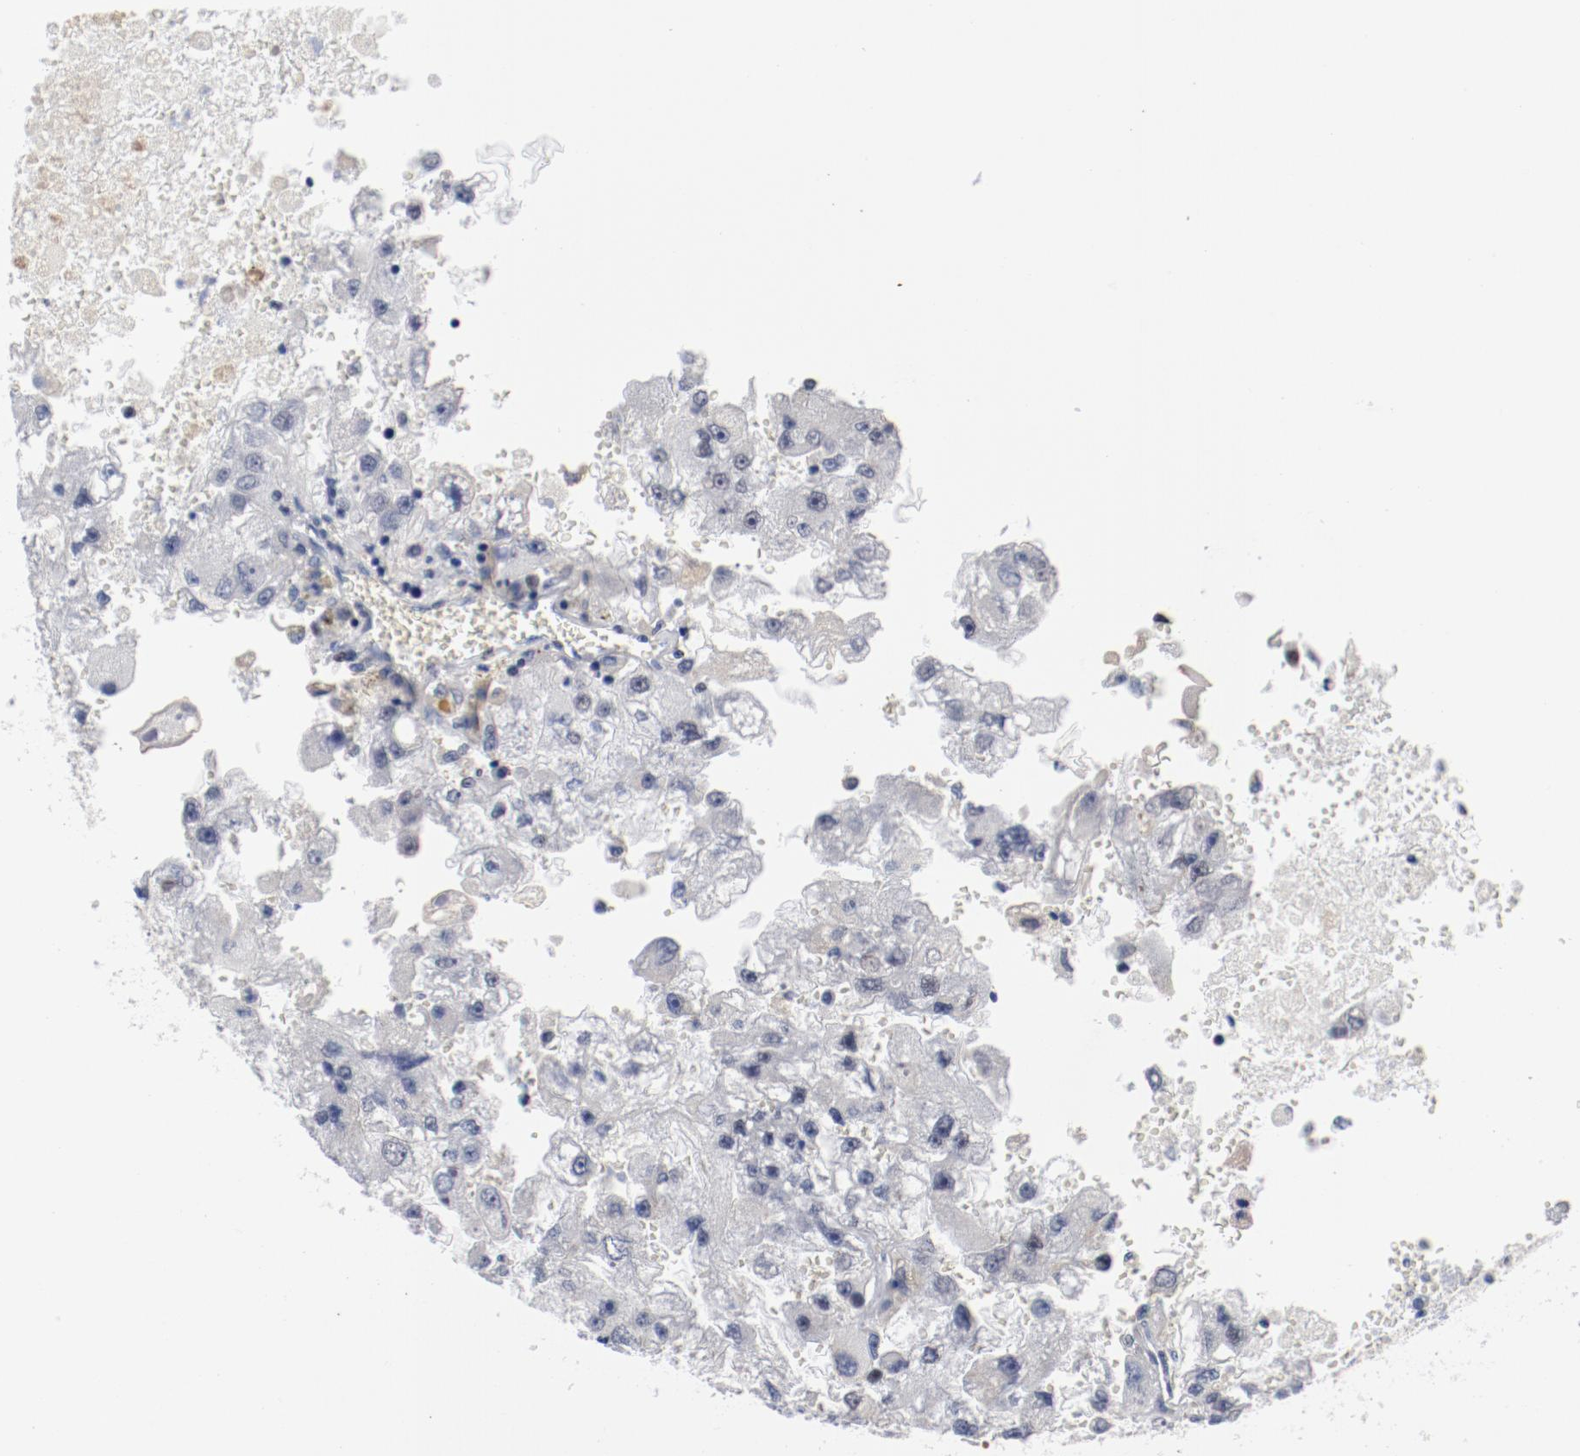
{"staining": {"intensity": "negative", "quantity": "none", "location": "none"}, "tissue": "renal cancer", "cell_type": "Tumor cells", "image_type": "cancer", "snomed": [{"axis": "morphology", "description": "Adenocarcinoma, NOS"}, {"axis": "topography", "description": "Kidney"}], "caption": "Renal cancer was stained to show a protein in brown. There is no significant positivity in tumor cells.", "gene": "ANKLE2", "patient": {"sex": "female", "age": 83}}